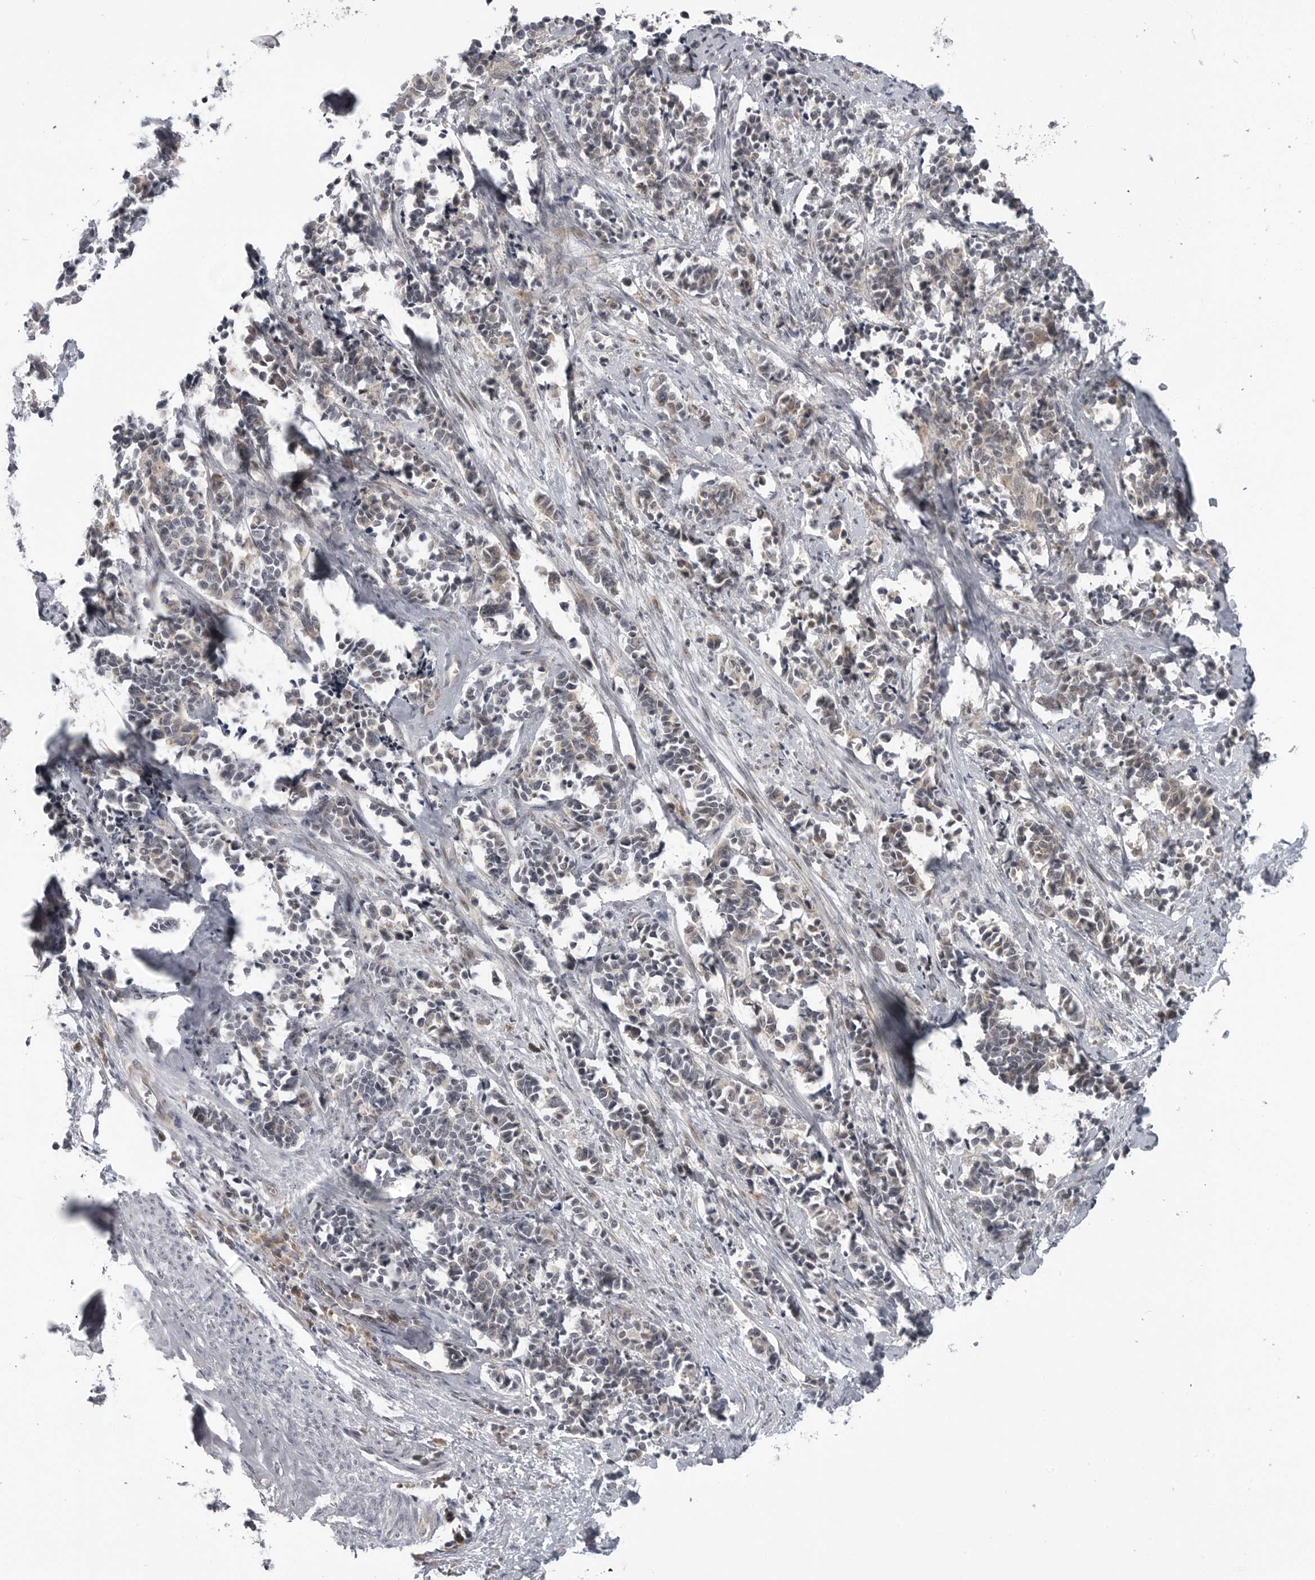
{"staining": {"intensity": "weak", "quantity": "<25%", "location": "cytoplasmic/membranous"}, "tissue": "cervical cancer", "cell_type": "Tumor cells", "image_type": "cancer", "snomed": [{"axis": "morphology", "description": "Normal tissue, NOS"}, {"axis": "morphology", "description": "Squamous cell carcinoma, NOS"}, {"axis": "topography", "description": "Cervix"}], "caption": "A high-resolution histopathology image shows IHC staining of squamous cell carcinoma (cervical), which reveals no significant staining in tumor cells. The staining is performed using DAB (3,3'-diaminobenzidine) brown chromogen with nuclei counter-stained in using hematoxylin.", "gene": "LRRC45", "patient": {"sex": "female", "age": 35}}